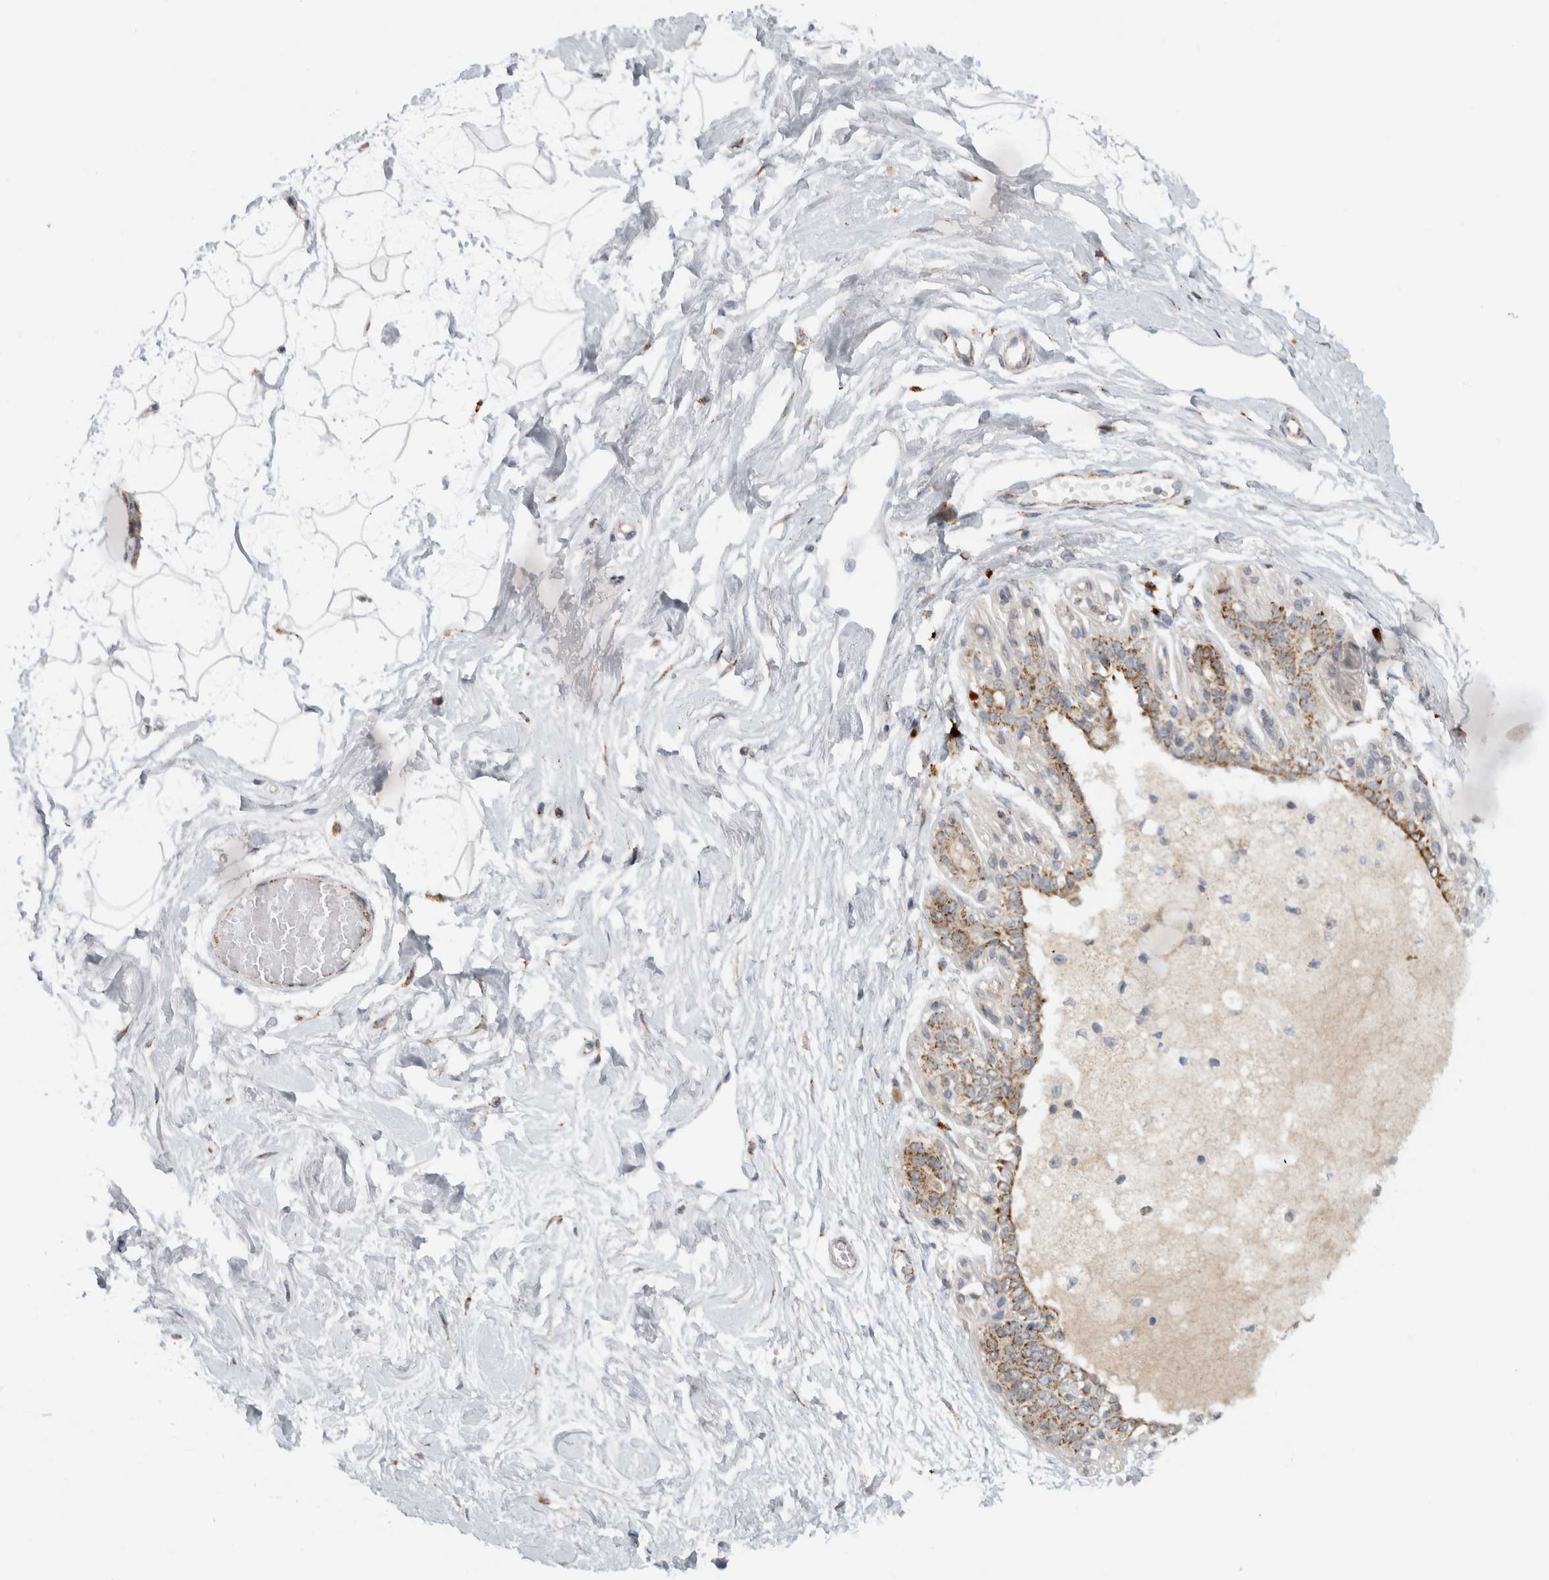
{"staining": {"intensity": "negative", "quantity": "none", "location": "none"}, "tissue": "breast", "cell_type": "Adipocytes", "image_type": "normal", "snomed": [{"axis": "morphology", "description": "Normal tissue, NOS"}, {"axis": "topography", "description": "Breast"}], "caption": "High power microscopy micrograph of an immunohistochemistry (IHC) micrograph of normal breast, revealing no significant expression in adipocytes. (Stains: DAB (3,3'-diaminobenzidine) immunohistochemistry (IHC) with hematoxylin counter stain, Microscopy: brightfield microscopy at high magnification).", "gene": "RAB18", "patient": {"sex": "female", "age": 45}}